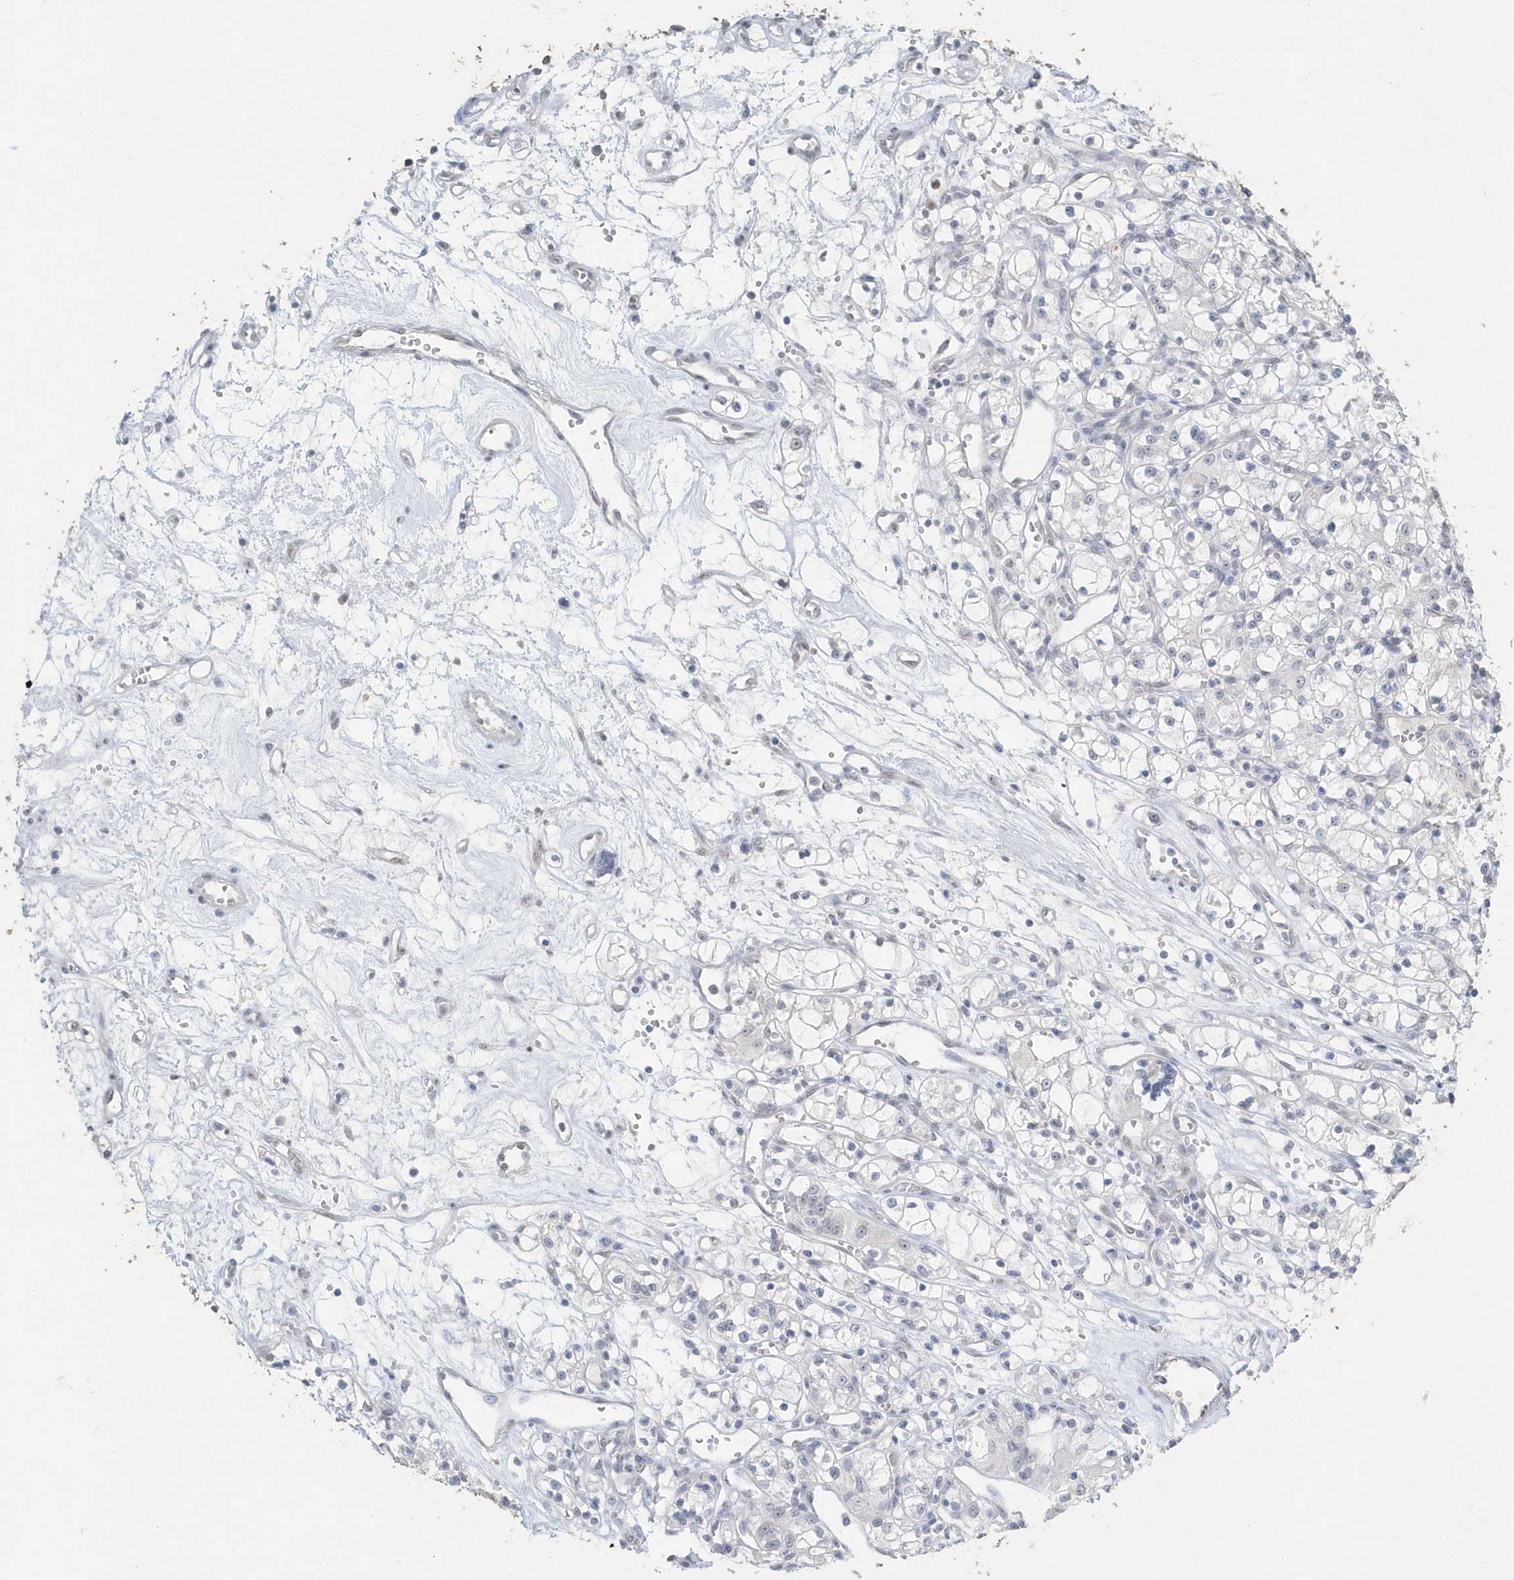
{"staining": {"intensity": "negative", "quantity": "none", "location": "none"}, "tissue": "renal cancer", "cell_type": "Tumor cells", "image_type": "cancer", "snomed": [{"axis": "morphology", "description": "Adenocarcinoma, NOS"}, {"axis": "topography", "description": "Kidney"}], "caption": "Renal cancer stained for a protein using immunohistochemistry (IHC) reveals no positivity tumor cells.", "gene": "MYOT", "patient": {"sex": "female", "age": 59}}